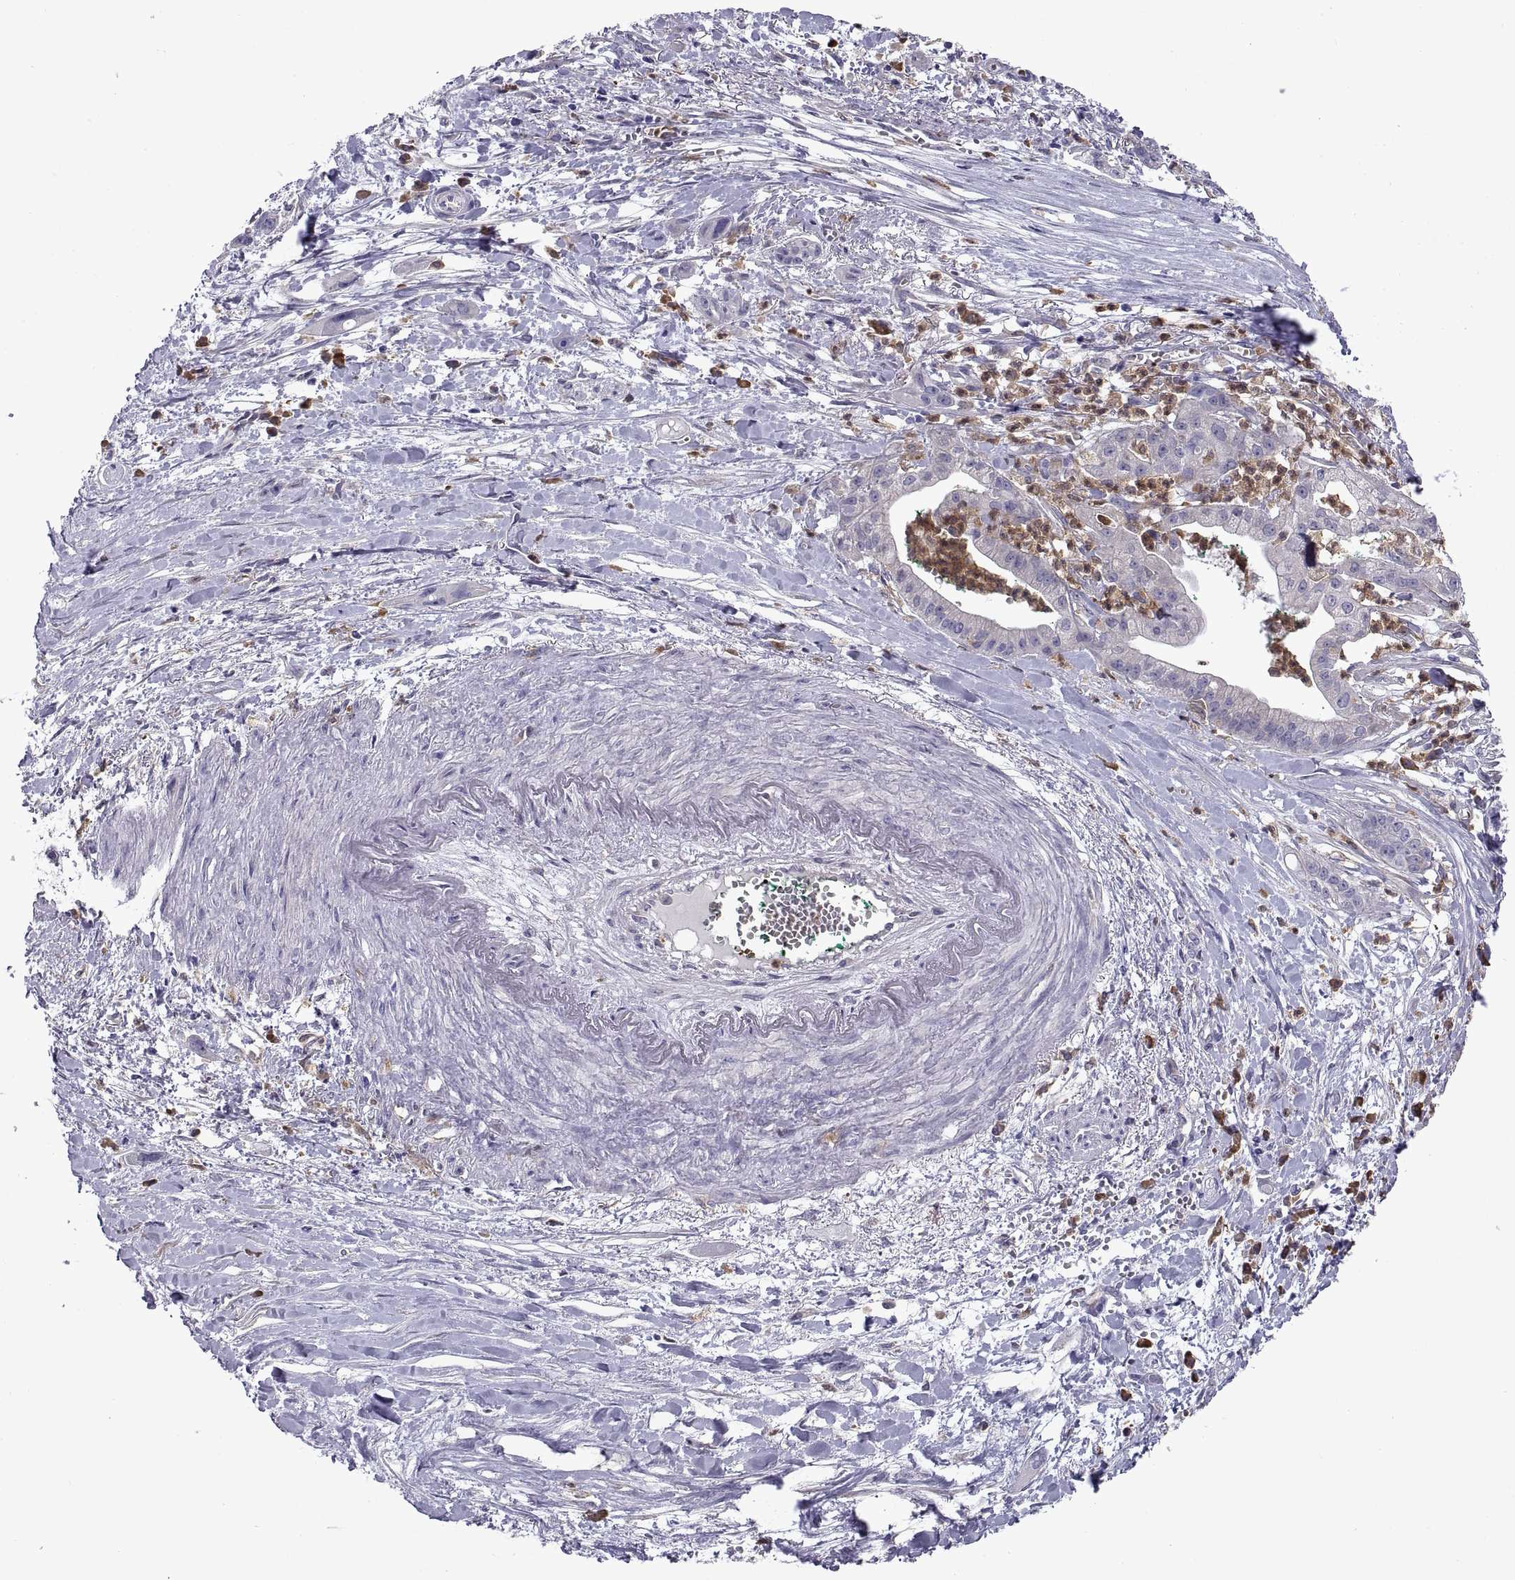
{"staining": {"intensity": "negative", "quantity": "none", "location": "none"}, "tissue": "pancreatic cancer", "cell_type": "Tumor cells", "image_type": "cancer", "snomed": [{"axis": "morphology", "description": "Normal tissue, NOS"}, {"axis": "morphology", "description": "Adenocarcinoma, NOS"}, {"axis": "topography", "description": "Lymph node"}, {"axis": "topography", "description": "Pancreas"}], "caption": "Tumor cells are negative for protein expression in human pancreatic cancer (adenocarcinoma).", "gene": "DOK3", "patient": {"sex": "female", "age": 58}}